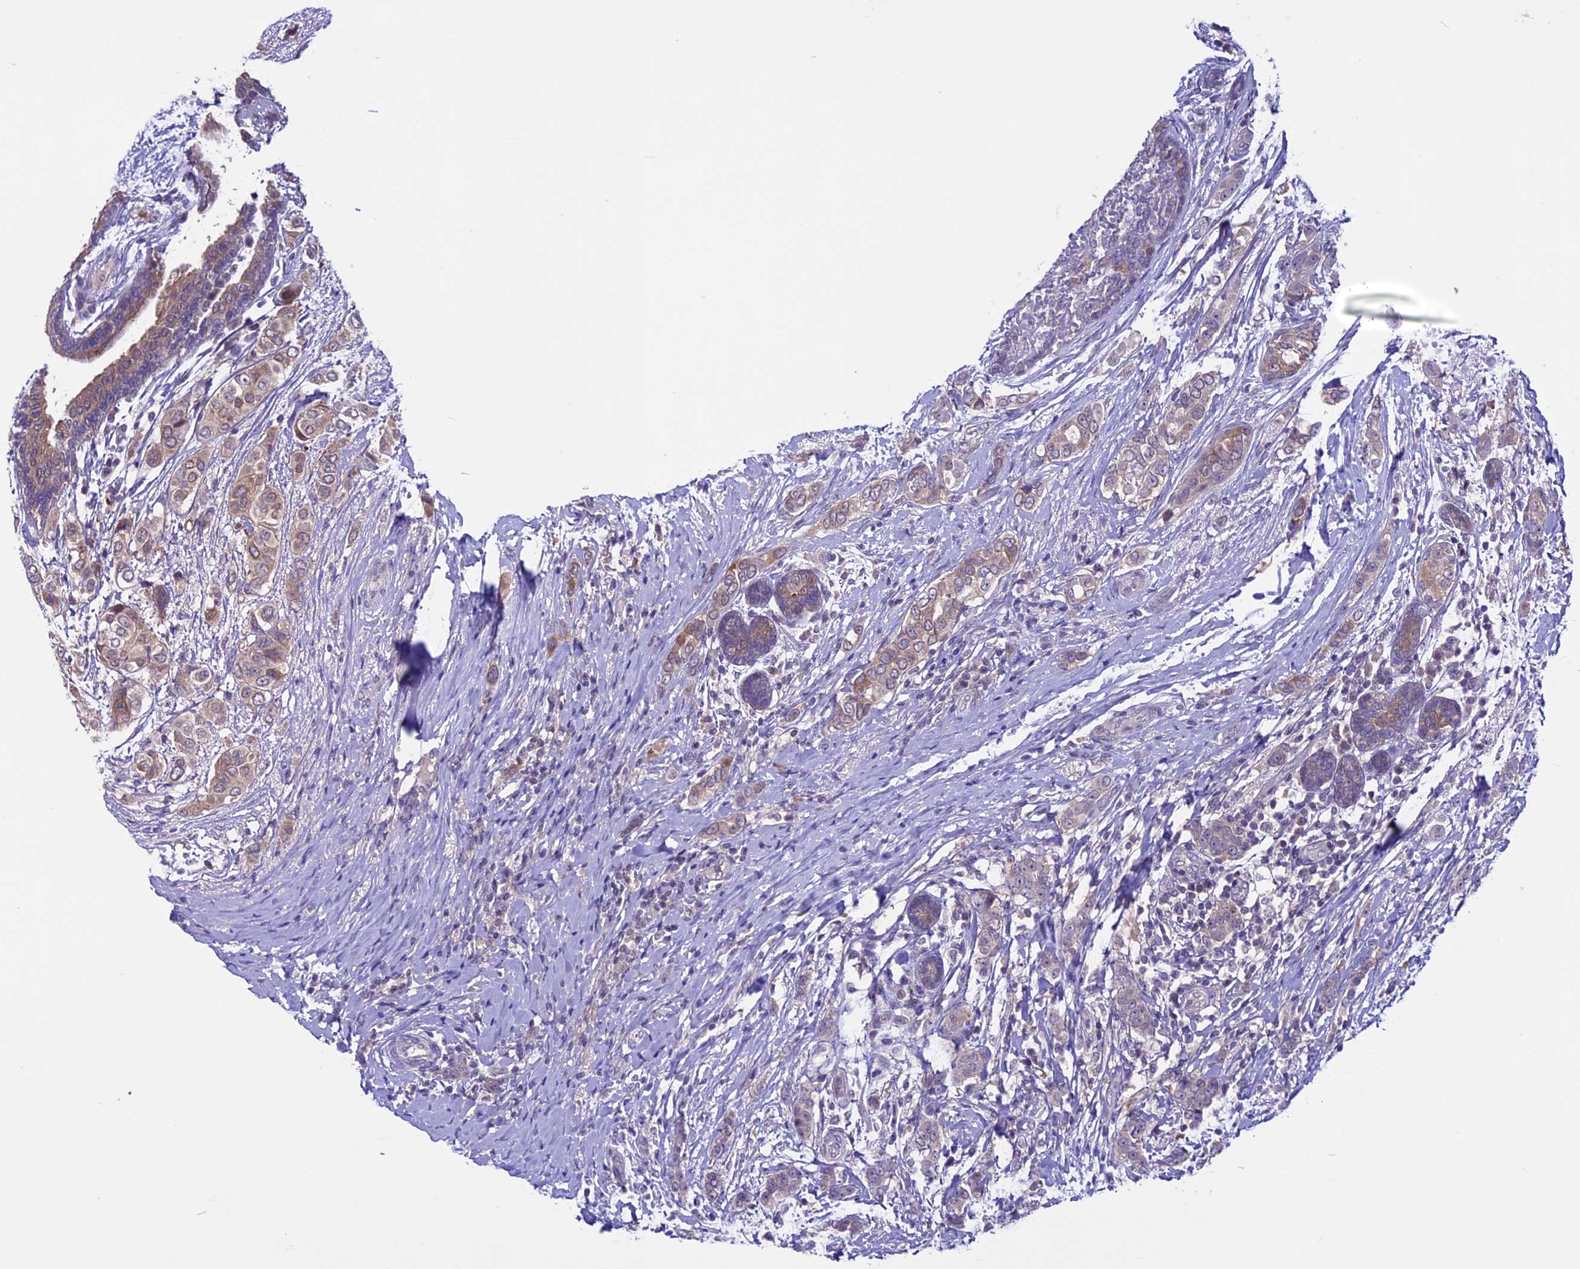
{"staining": {"intensity": "weak", "quantity": "25%-75%", "location": "cytoplasmic/membranous"}, "tissue": "breast cancer", "cell_type": "Tumor cells", "image_type": "cancer", "snomed": [{"axis": "morphology", "description": "Lobular carcinoma"}, {"axis": "topography", "description": "Breast"}], "caption": "The photomicrograph demonstrates a brown stain indicating the presence of a protein in the cytoplasmic/membranous of tumor cells in breast cancer (lobular carcinoma).", "gene": "XKR7", "patient": {"sex": "female", "age": 51}}